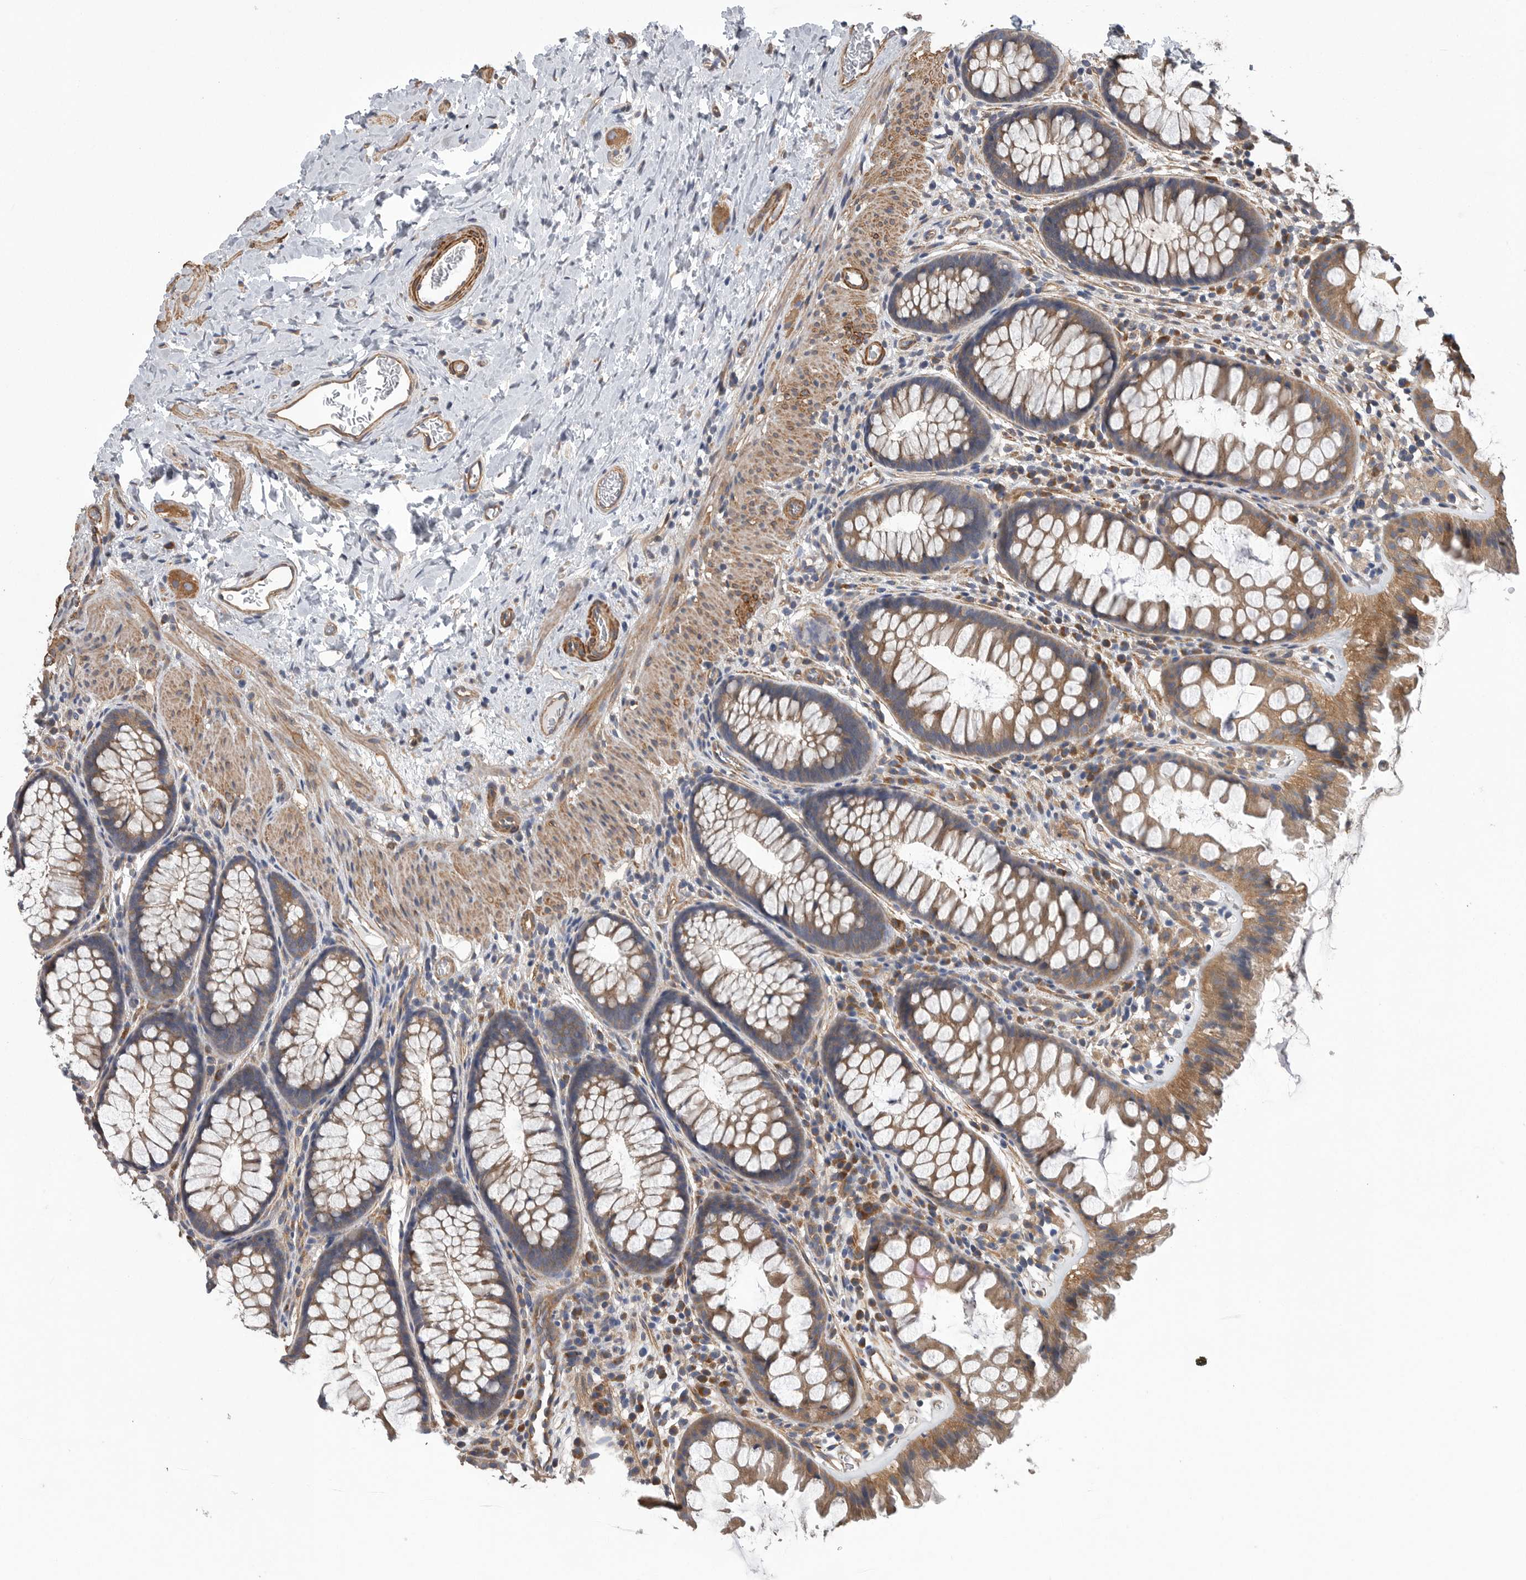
{"staining": {"intensity": "moderate", "quantity": ">75%", "location": "cytoplasmic/membranous"}, "tissue": "colon", "cell_type": "Endothelial cells", "image_type": "normal", "snomed": [{"axis": "morphology", "description": "Normal tissue, NOS"}, {"axis": "topography", "description": "Colon"}], "caption": "Brown immunohistochemical staining in normal colon shows moderate cytoplasmic/membranous positivity in approximately >75% of endothelial cells.", "gene": "OXR1", "patient": {"sex": "female", "age": 62}}